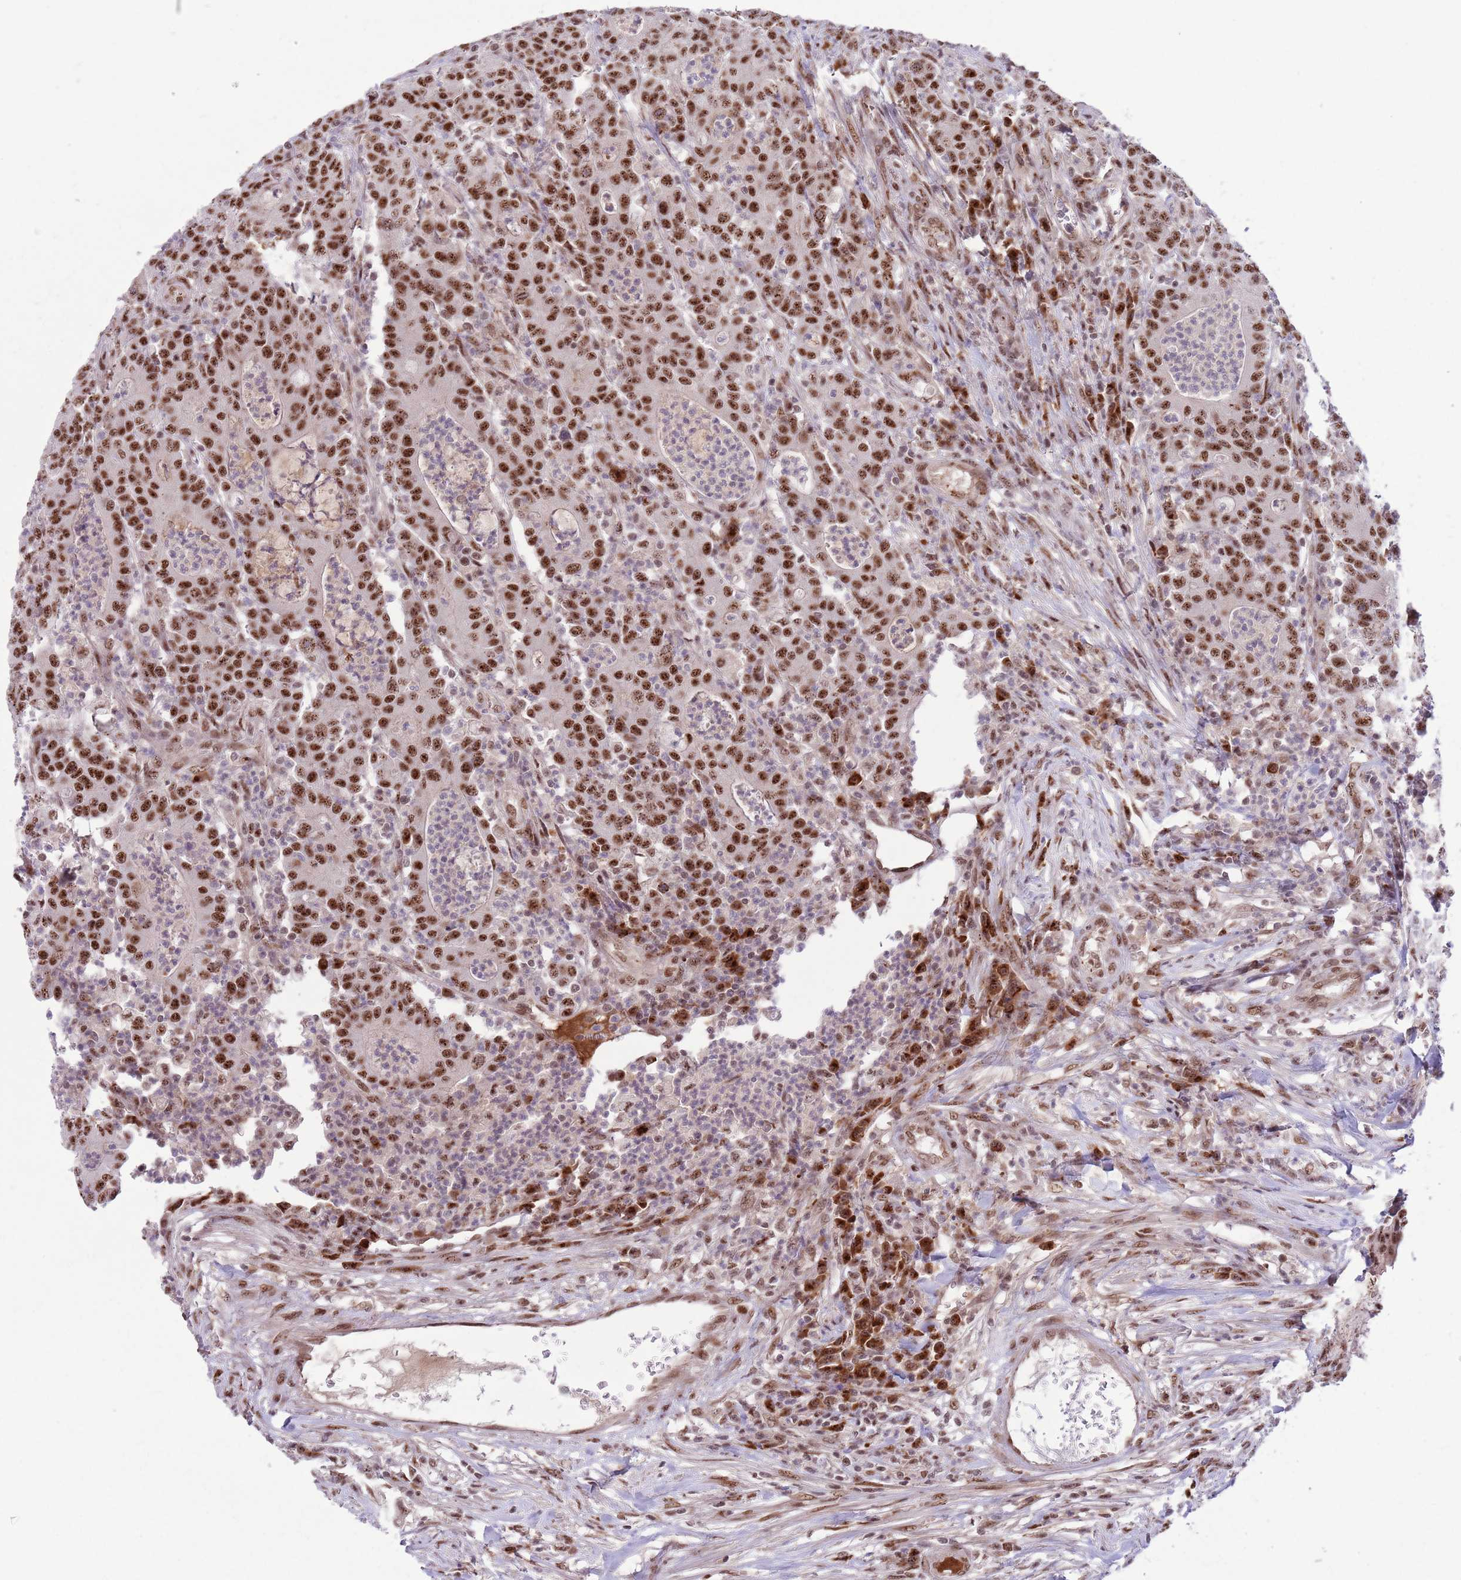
{"staining": {"intensity": "strong", "quantity": ">75%", "location": "nuclear"}, "tissue": "colorectal cancer", "cell_type": "Tumor cells", "image_type": "cancer", "snomed": [{"axis": "morphology", "description": "Adenocarcinoma, NOS"}, {"axis": "topography", "description": "Colon"}], "caption": "Colorectal adenocarcinoma tissue displays strong nuclear expression in approximately >75% of tumor cells", "gene": "SIPA1L3", "patient": {"sex": "male", "age": 83}}